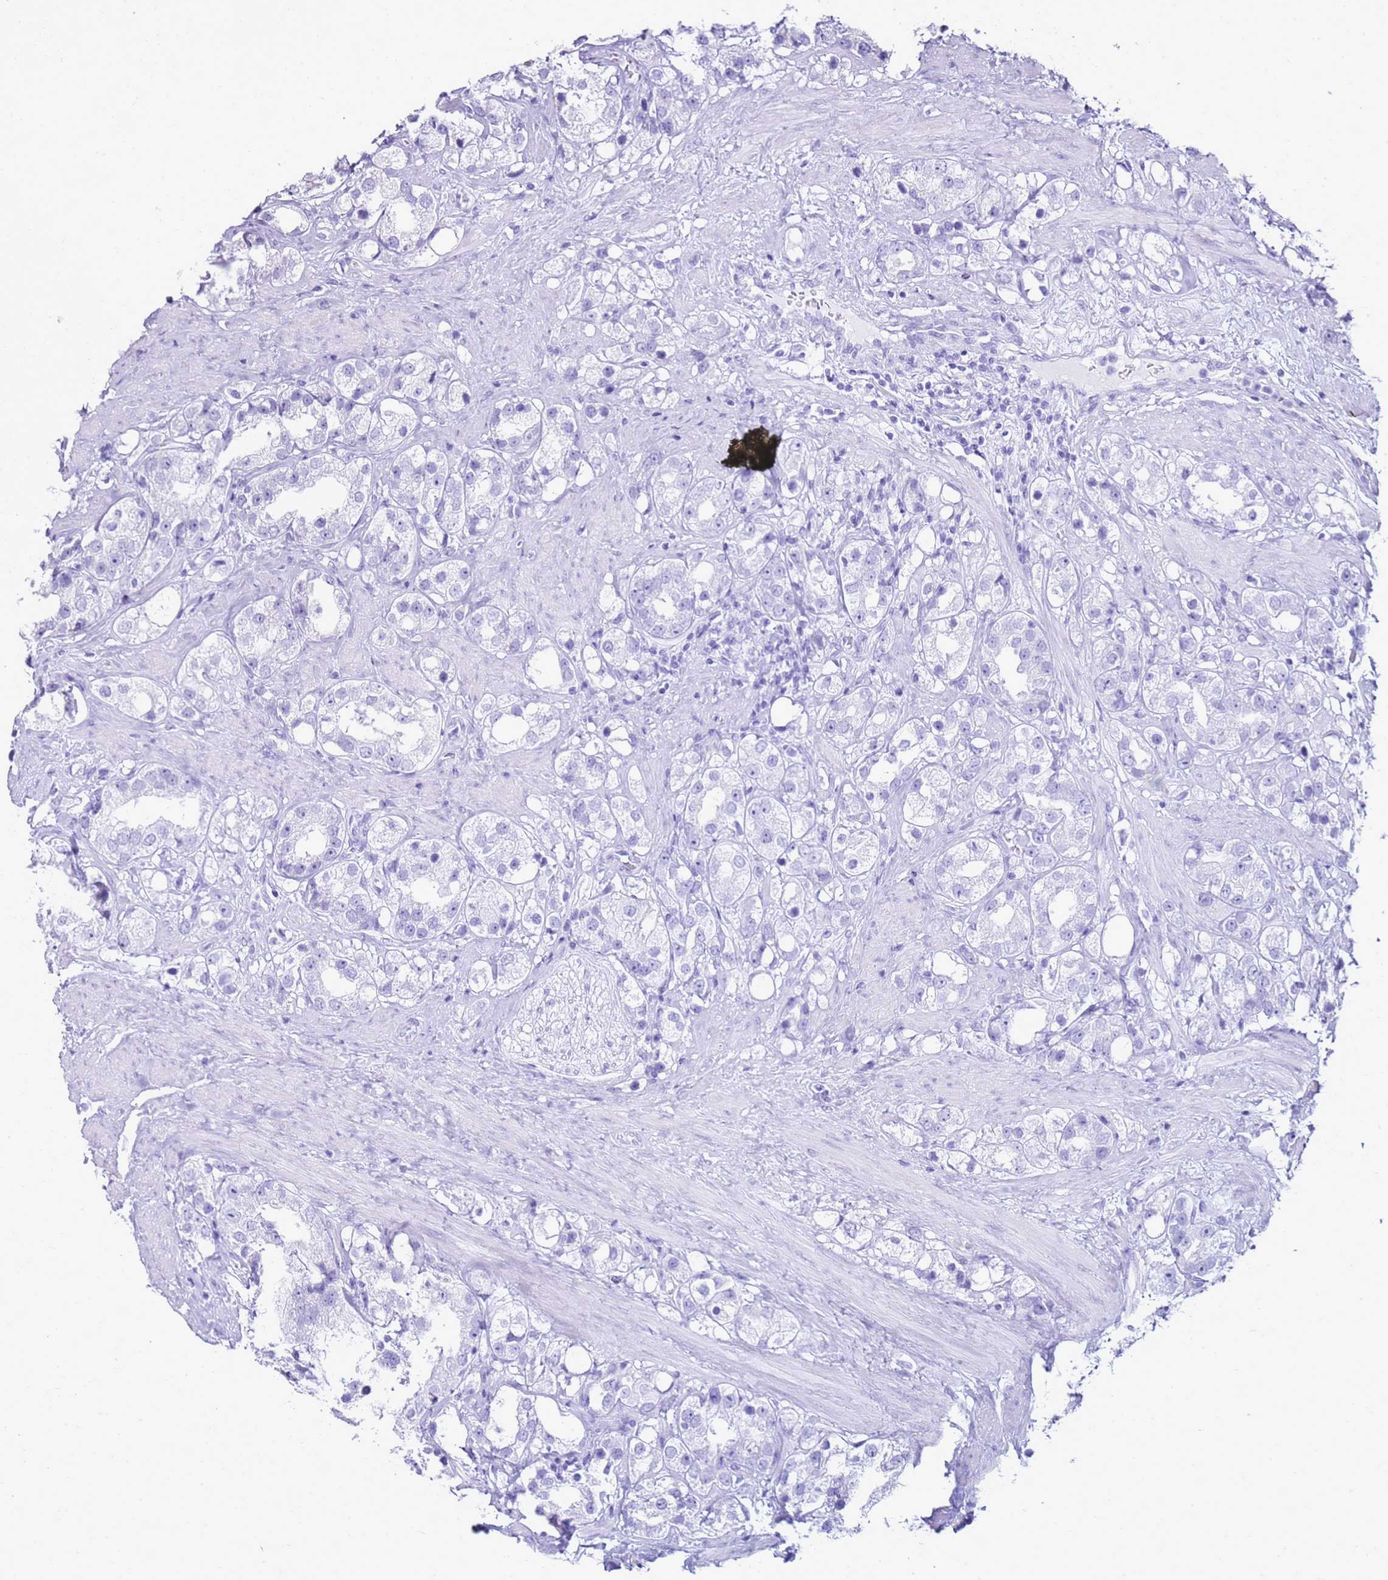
{"staining": {"intensity": "negative", "quantity": "none", "location": "none"}, "tissue": "prostate cancer", "cell_type": "Tumor cells", "image_type": "cancer", "snomed": [{"axis": "morphology", "description": "Adenocarcinoma, NOS"}, {"axis": "topography", "description": "Prostate"}], "caption": "High magnification brightfield microscopy of prostate adenocarcinoma stained with DAB (3,3'-diaminobenzidine) (brown) and counterstained with hematoxylin (blue): tumor cells show no significant expression.", "gene": "CA8", "patient": {"sex": "male", "age": 79}}